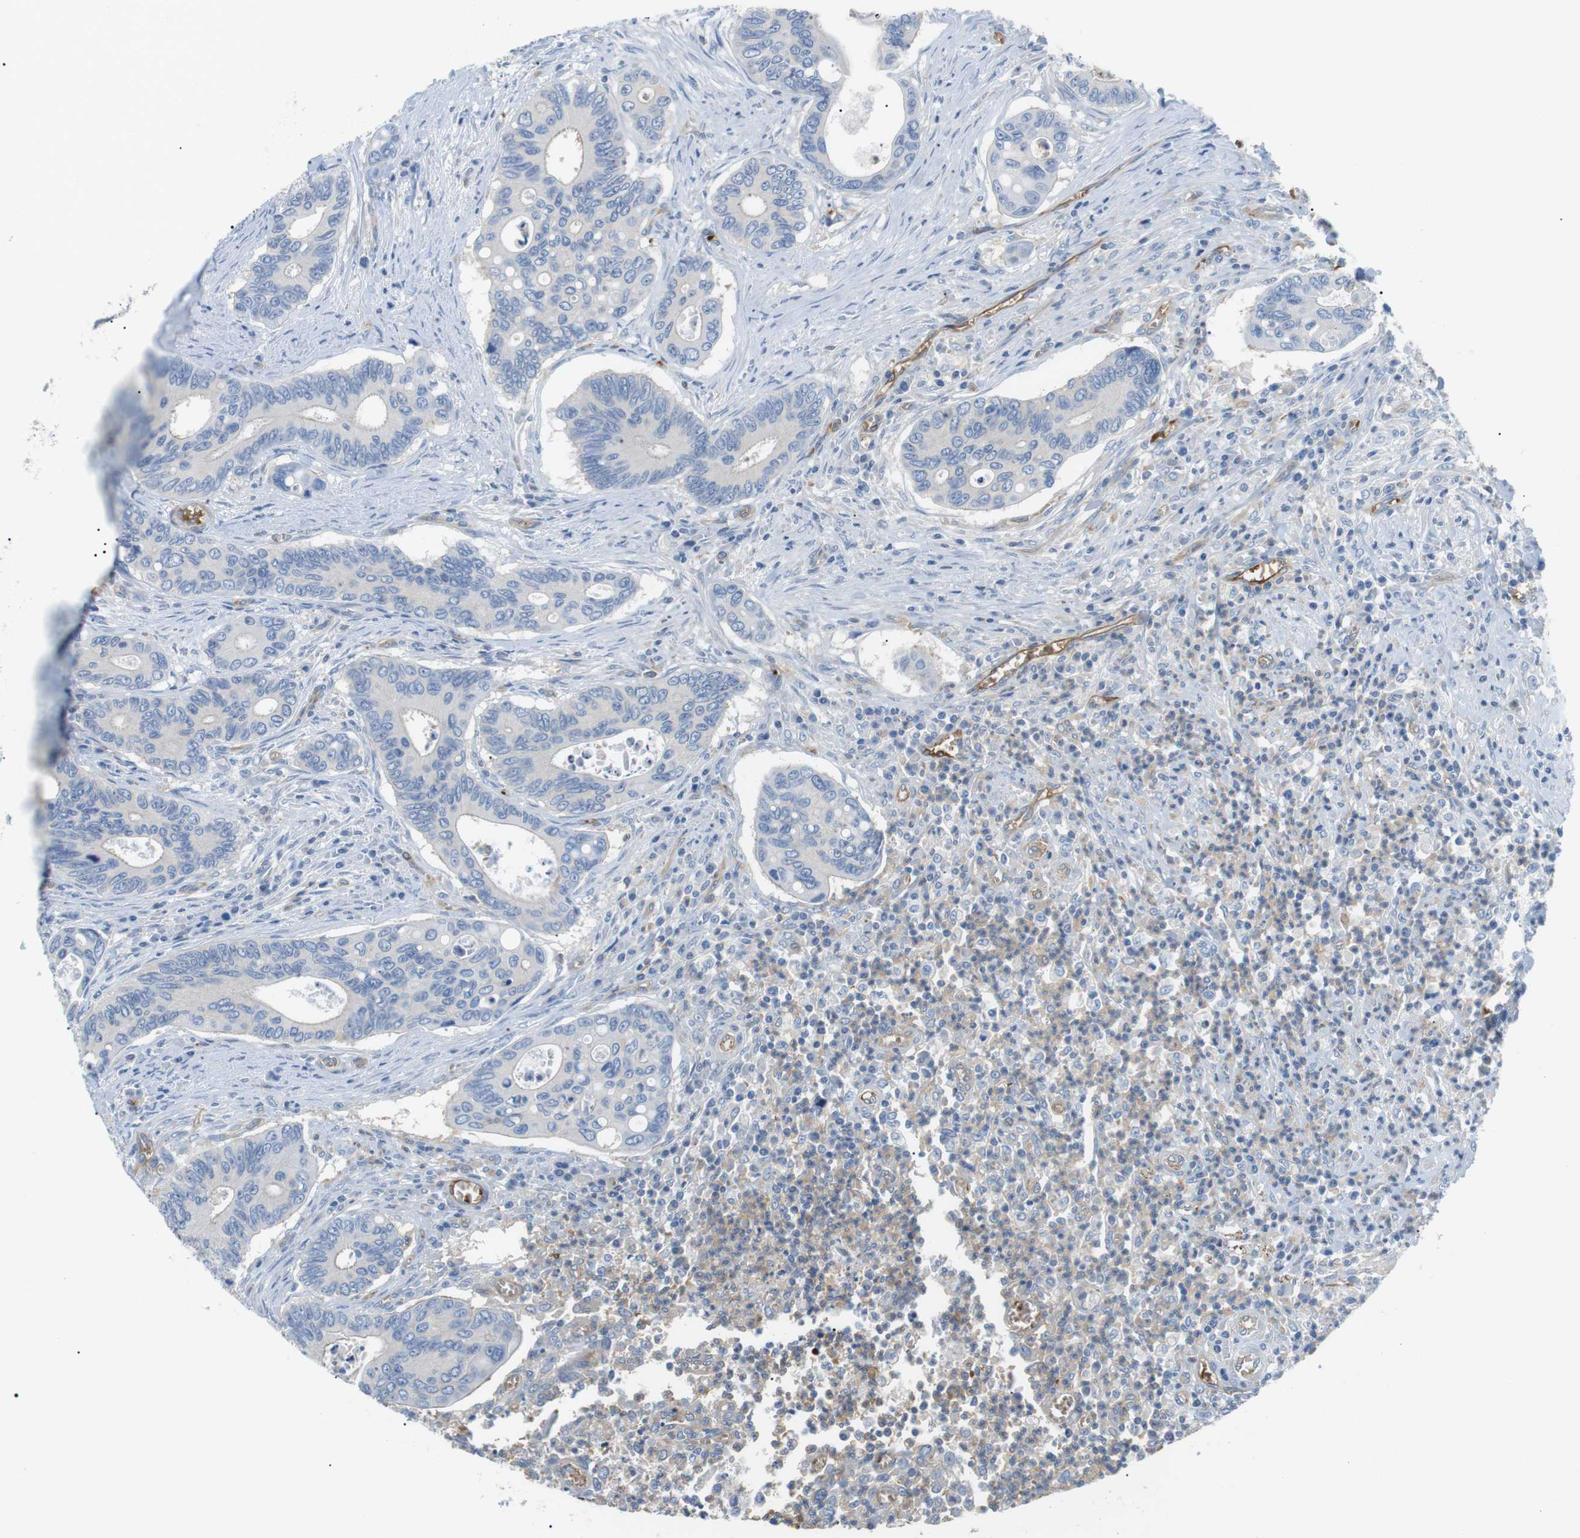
{"staining": {"intensity": "negative", "quantity": "none", "location": "none"}, "tissue": "colorectal cancer", "cell_type": "Tumor cells", "image_type": "cancer", "snomed": [{"axis": "morphology", "description": "Inflammation, NOS"}, {"axis": "morphology", "description": "Adenocarcinoma, NOS"}, {"axis": "topography", "description": "Colon"}], "caption": "Tumor cells show no significant staining in colorectal cancer (adenocarcinoma). (IHC, brightfield microscopy, high magnification).", "gene": "ADCY10", "patient": {"sex": "male", "age": 72}}